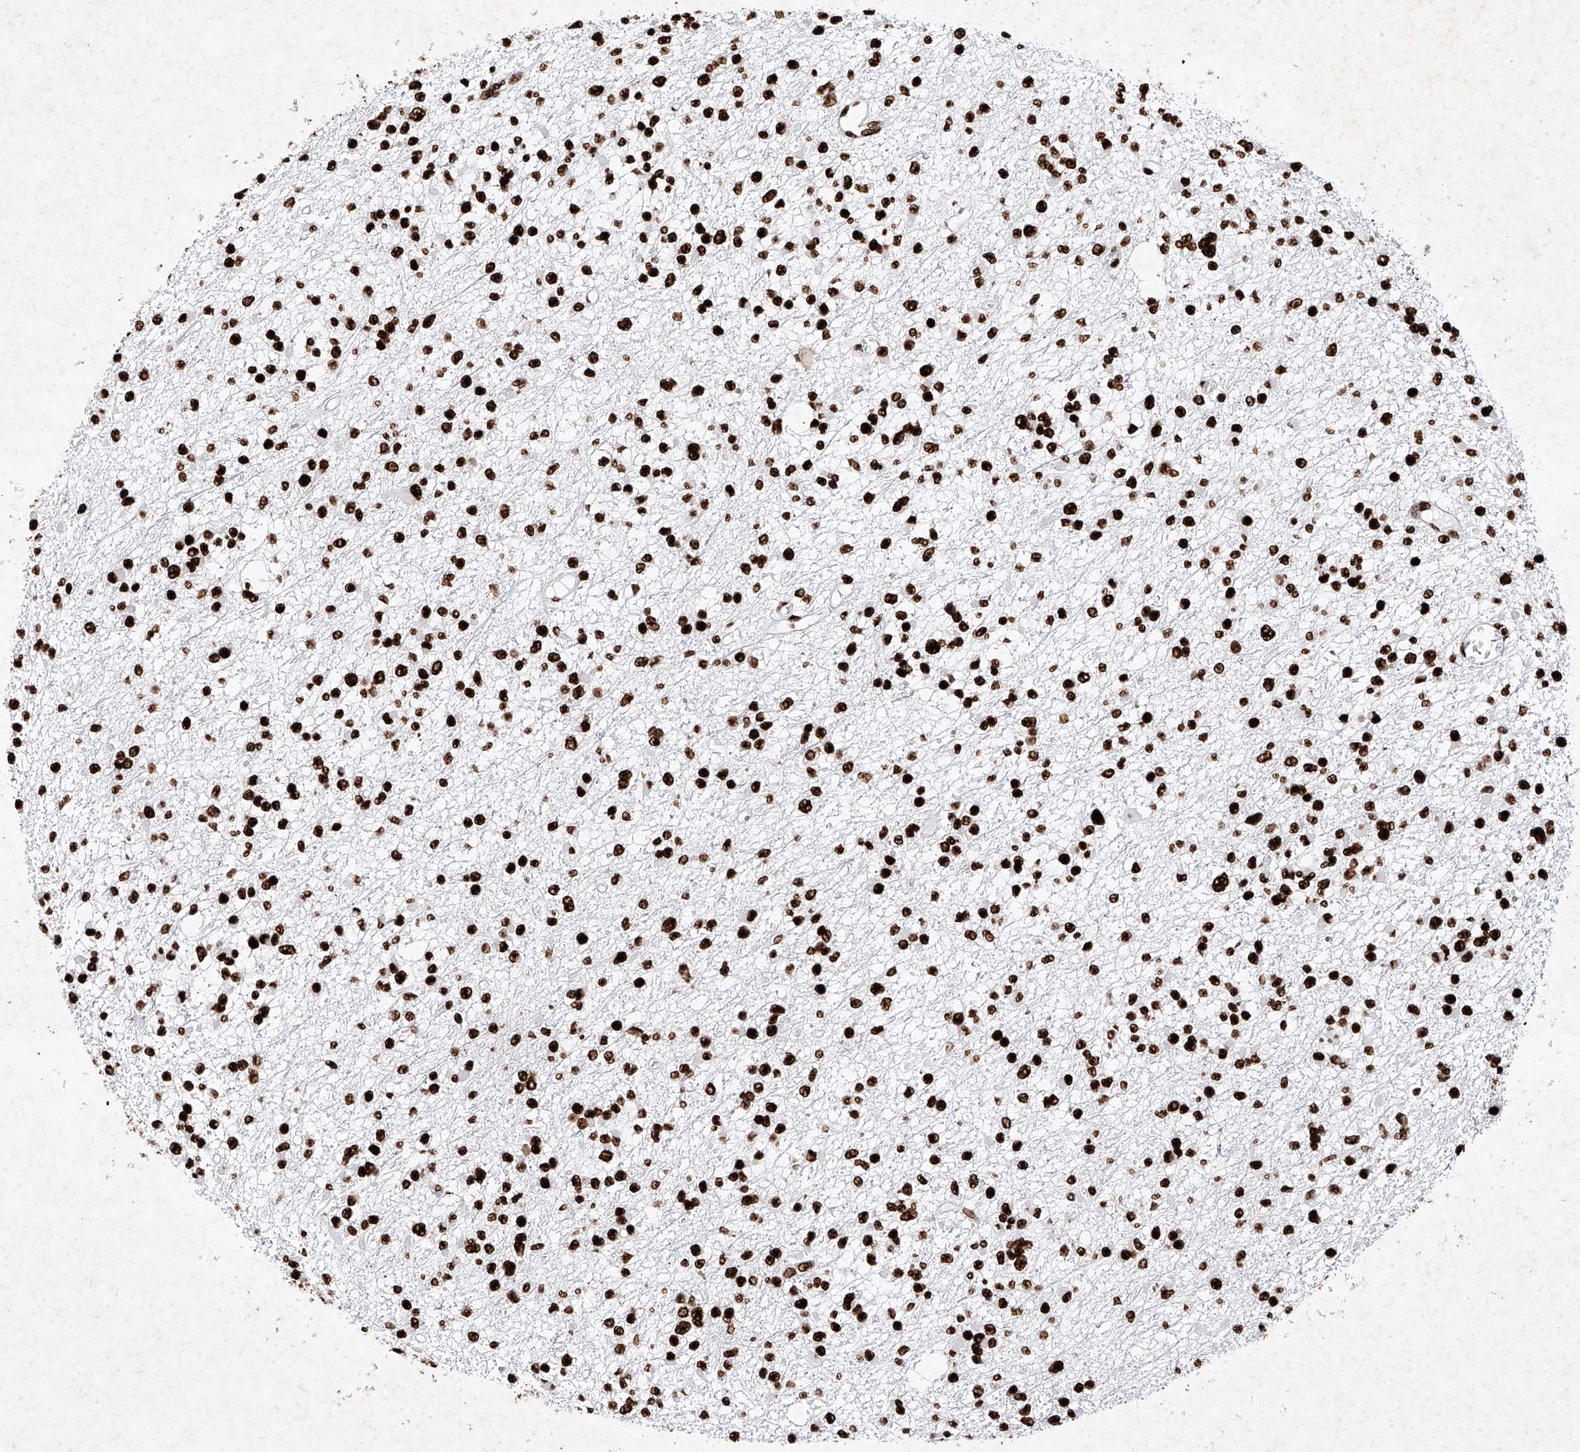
{"staining": {"intensity": "strong", "quantity": ">75%", "location": "nuclear"}, "tissue": "glioma", "cell_type": "Tumor cells", "image_type": "cancer", "snomed": [{"axis": "morphology", "description": "Glioma, malignant, Low grade"}, {"axis": "topography", "description": "Brain"}], "caption": "Glioma was stained to show a protein in brown. There is high levels of strong nuclear expression in approximately >75% of tumor cells.", "gene": "SRSF6", "patient": {"sex": "female", "age": 22}}